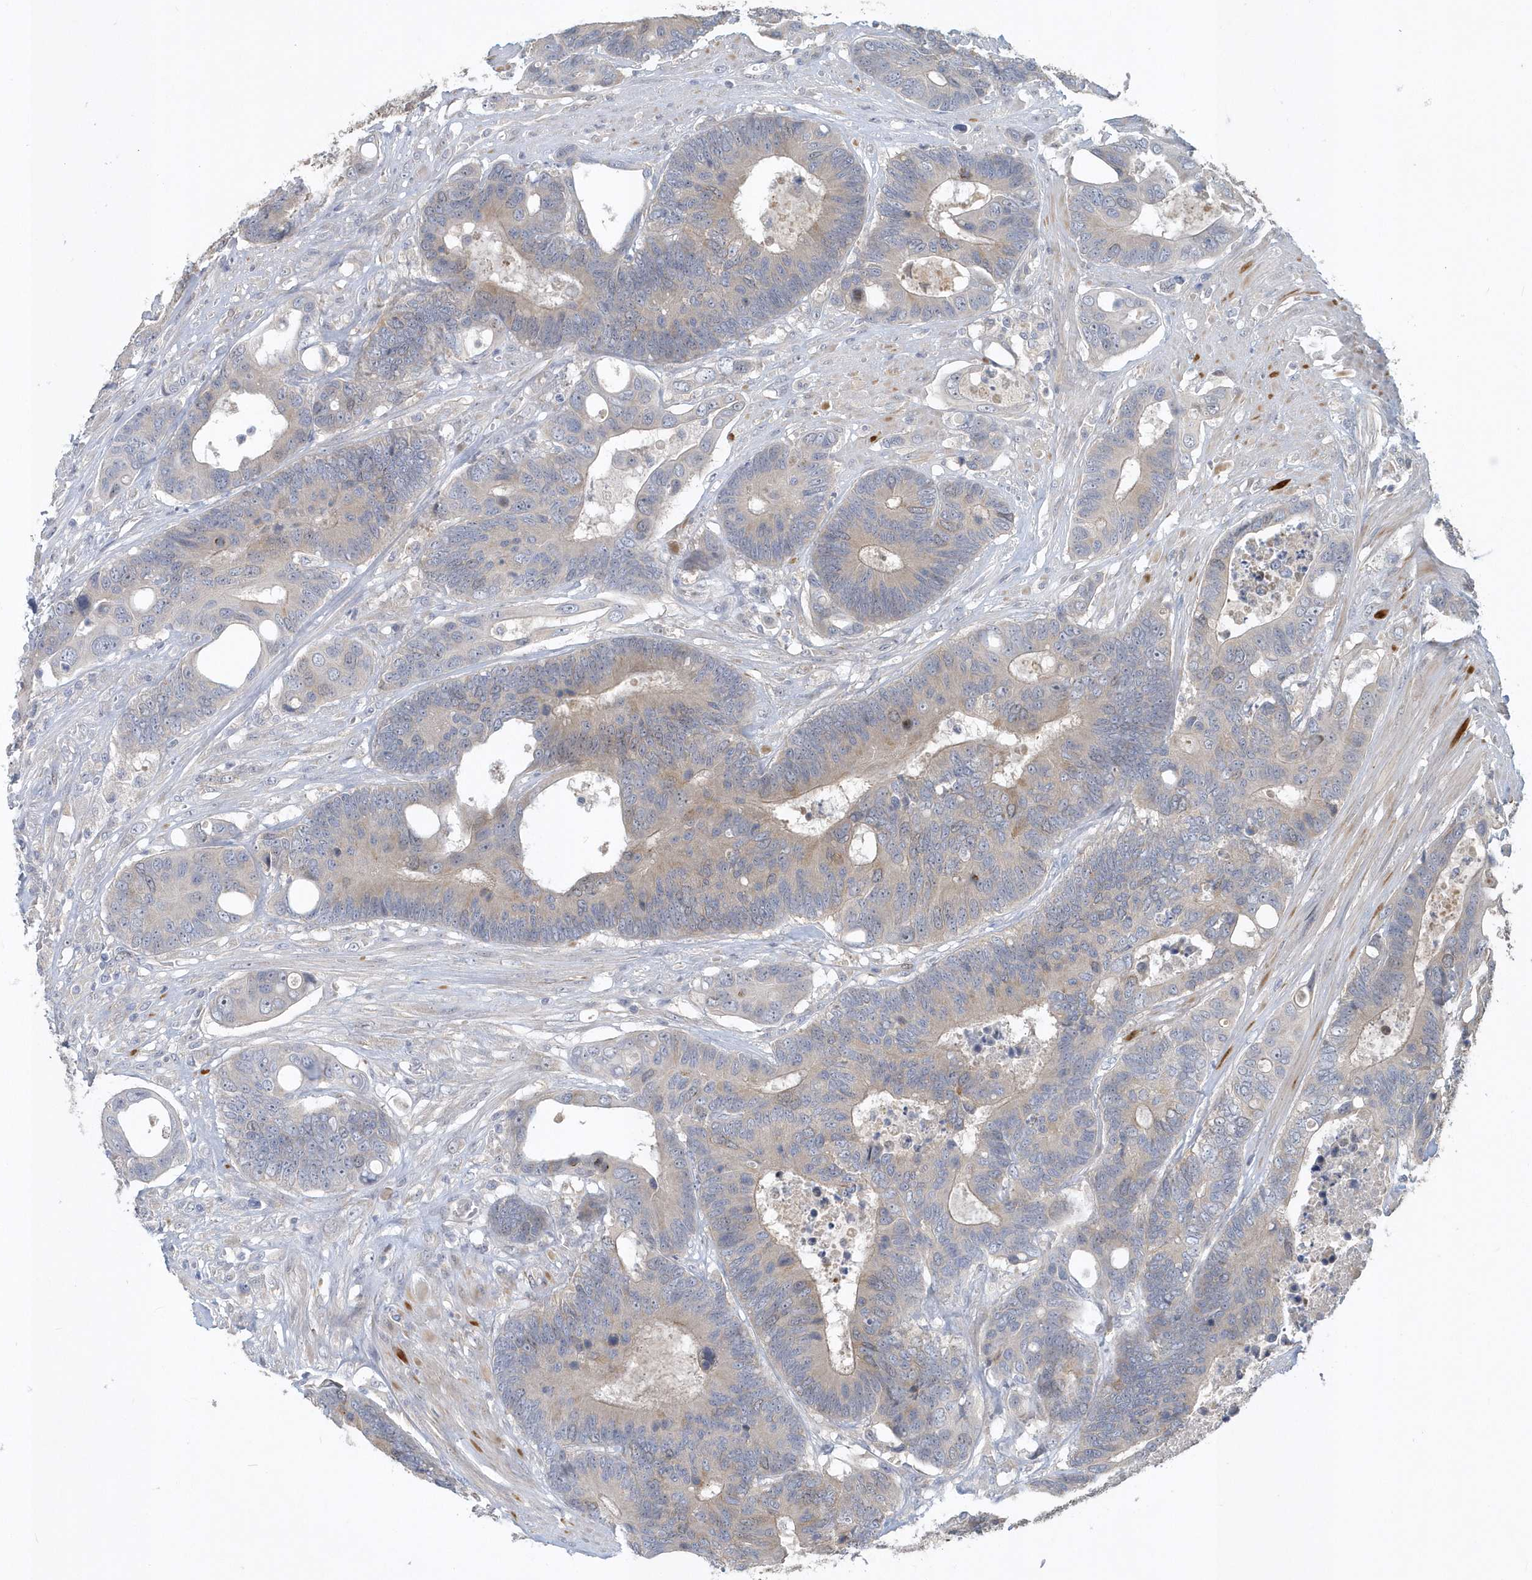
{"staining": {"intensity": "weak", "quantity": "<25%", "location": "cytoplasmic/membranous"}, "tissue": "colorectal cancer", "cell_type": "Tumor cells", "image_type": "cancer", "snomed": [{"axis": "morphology", "description": "Adenocarcinoma, NOS"}, {"axis": "topography", "description": "Rectum"}], "caption": "IHC micrograph of human colorectal cancer stained for a protein (brown), which shows no expression in tumor cells.", "gene": "TRAIP", "patient": {"sex": "male", "age": 55}}